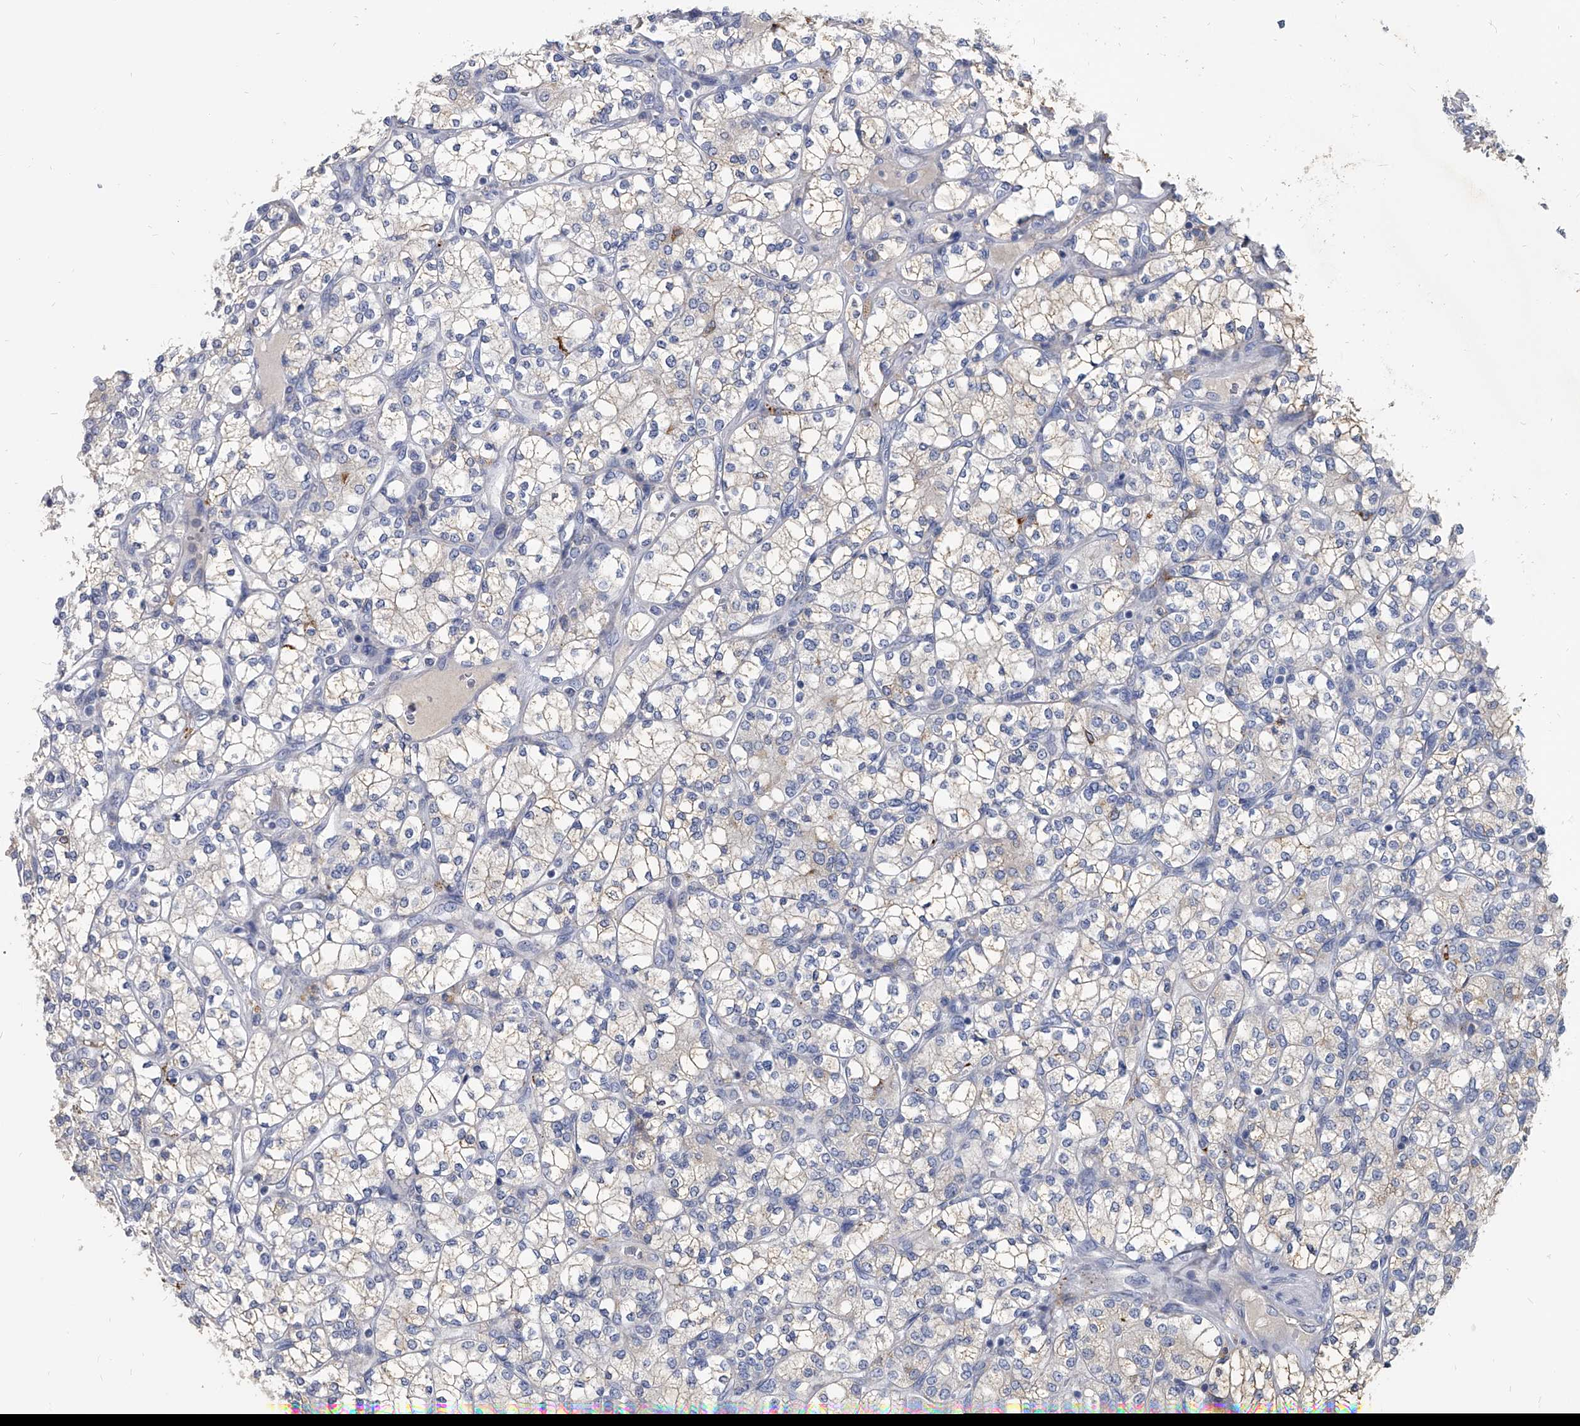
{"staining": {"intensity": "negative", "quantity": "none", "location": "none"}, "tissue": "renal cancer", "cell_type": "Tumor cells", "image_type": "cancer", "snomed": [{"axis": "morphology", "description": "Adenocarcinoma, NOS"}, {"axis": "topography", "description": "Kidney"}], "caption": "A photomicrograph of renal adenocarcinoma stained for a protein exhibits no brown staining in tumor cells. (DAB IHC with hematoxylin counter stain).", "gene": "SPP1", "patient": {"sex": "male", "age": 77}}